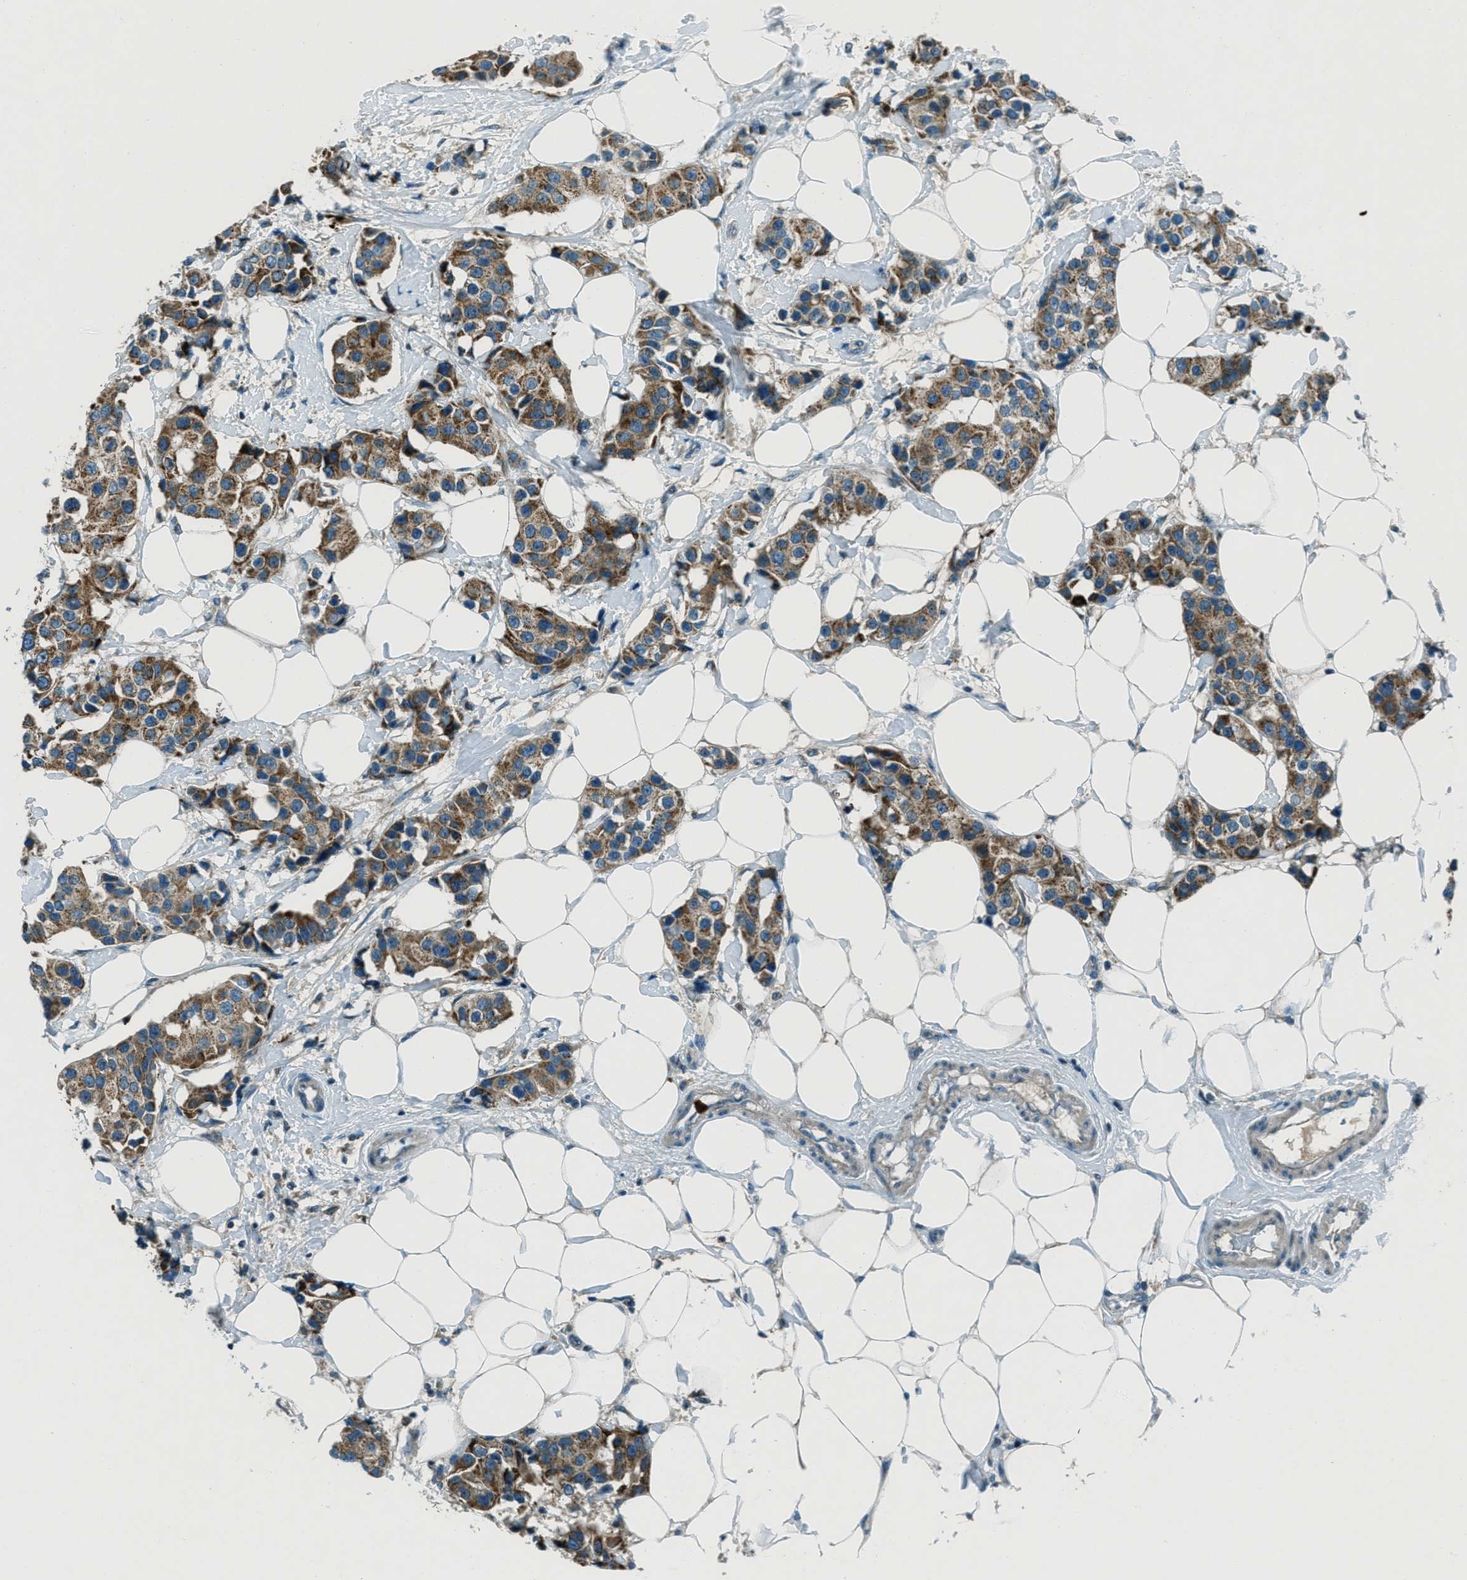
{"staining": {"intensity": "moderate", "quantity": ">75%", "location": "cytoplasmic/membranous"}, "tissue": "breast cancer", "cell_type": "Tumor cells", "image_type": "cancer", "snomed": [{"axis": "morphology", "description": "Normal tissue, NOS"}, {"axis": "morphology", "description": "Duct carcinoma"}, {"axis": "topography", "description": "Breast"}], "caption": "Immunohistochemical staining of human breast cancer (invasive ductal carcinoma) exhibits medium levels of moderate cytoplasmic/membranous positivity in about >75% of tumor cells.", "gene": "FAR1", "patient": {"sex": "female", "age": 39}}